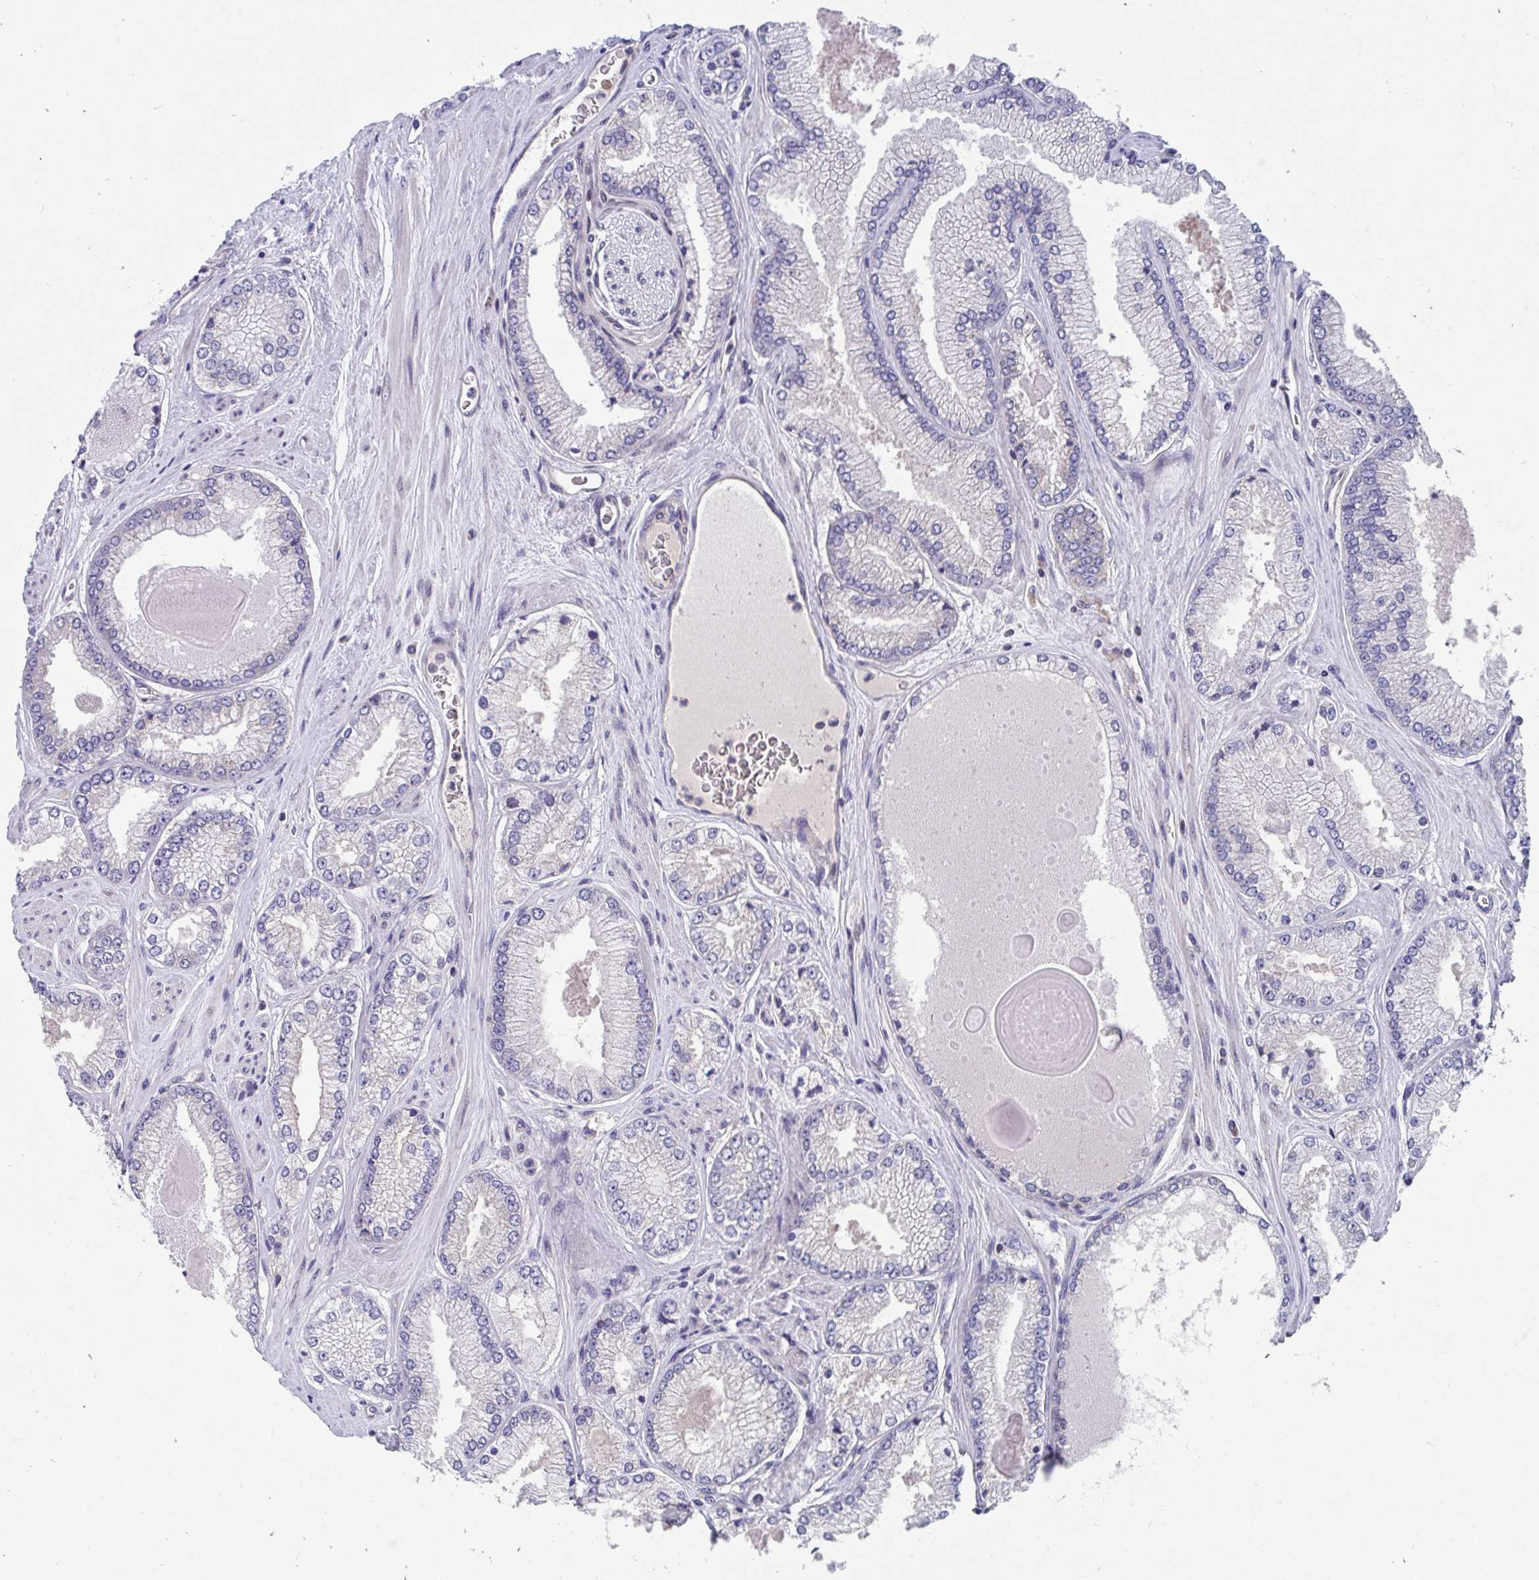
{"staining": {"intensity": "weak", "quantity": "<25%", "location": "cytoplasmic/membranous"}, "tissue": "prostate cancer", "cell_type": "Tumor cells", "image_type": "cancer", "snomed": [{"axis": "morphology", "description": "Adenocarcinoma, Low grade"}, {"axis": "topography", "description": "Prostate"}], "caption": "Immunohistochemistry (IHC) image of human prostate low-grade adenocarcinoma stained for a protein (brown), which shows no staining in tumor cells.", "gene": "FHIP1B", "patient": {"sex": "male", "age": 67}}